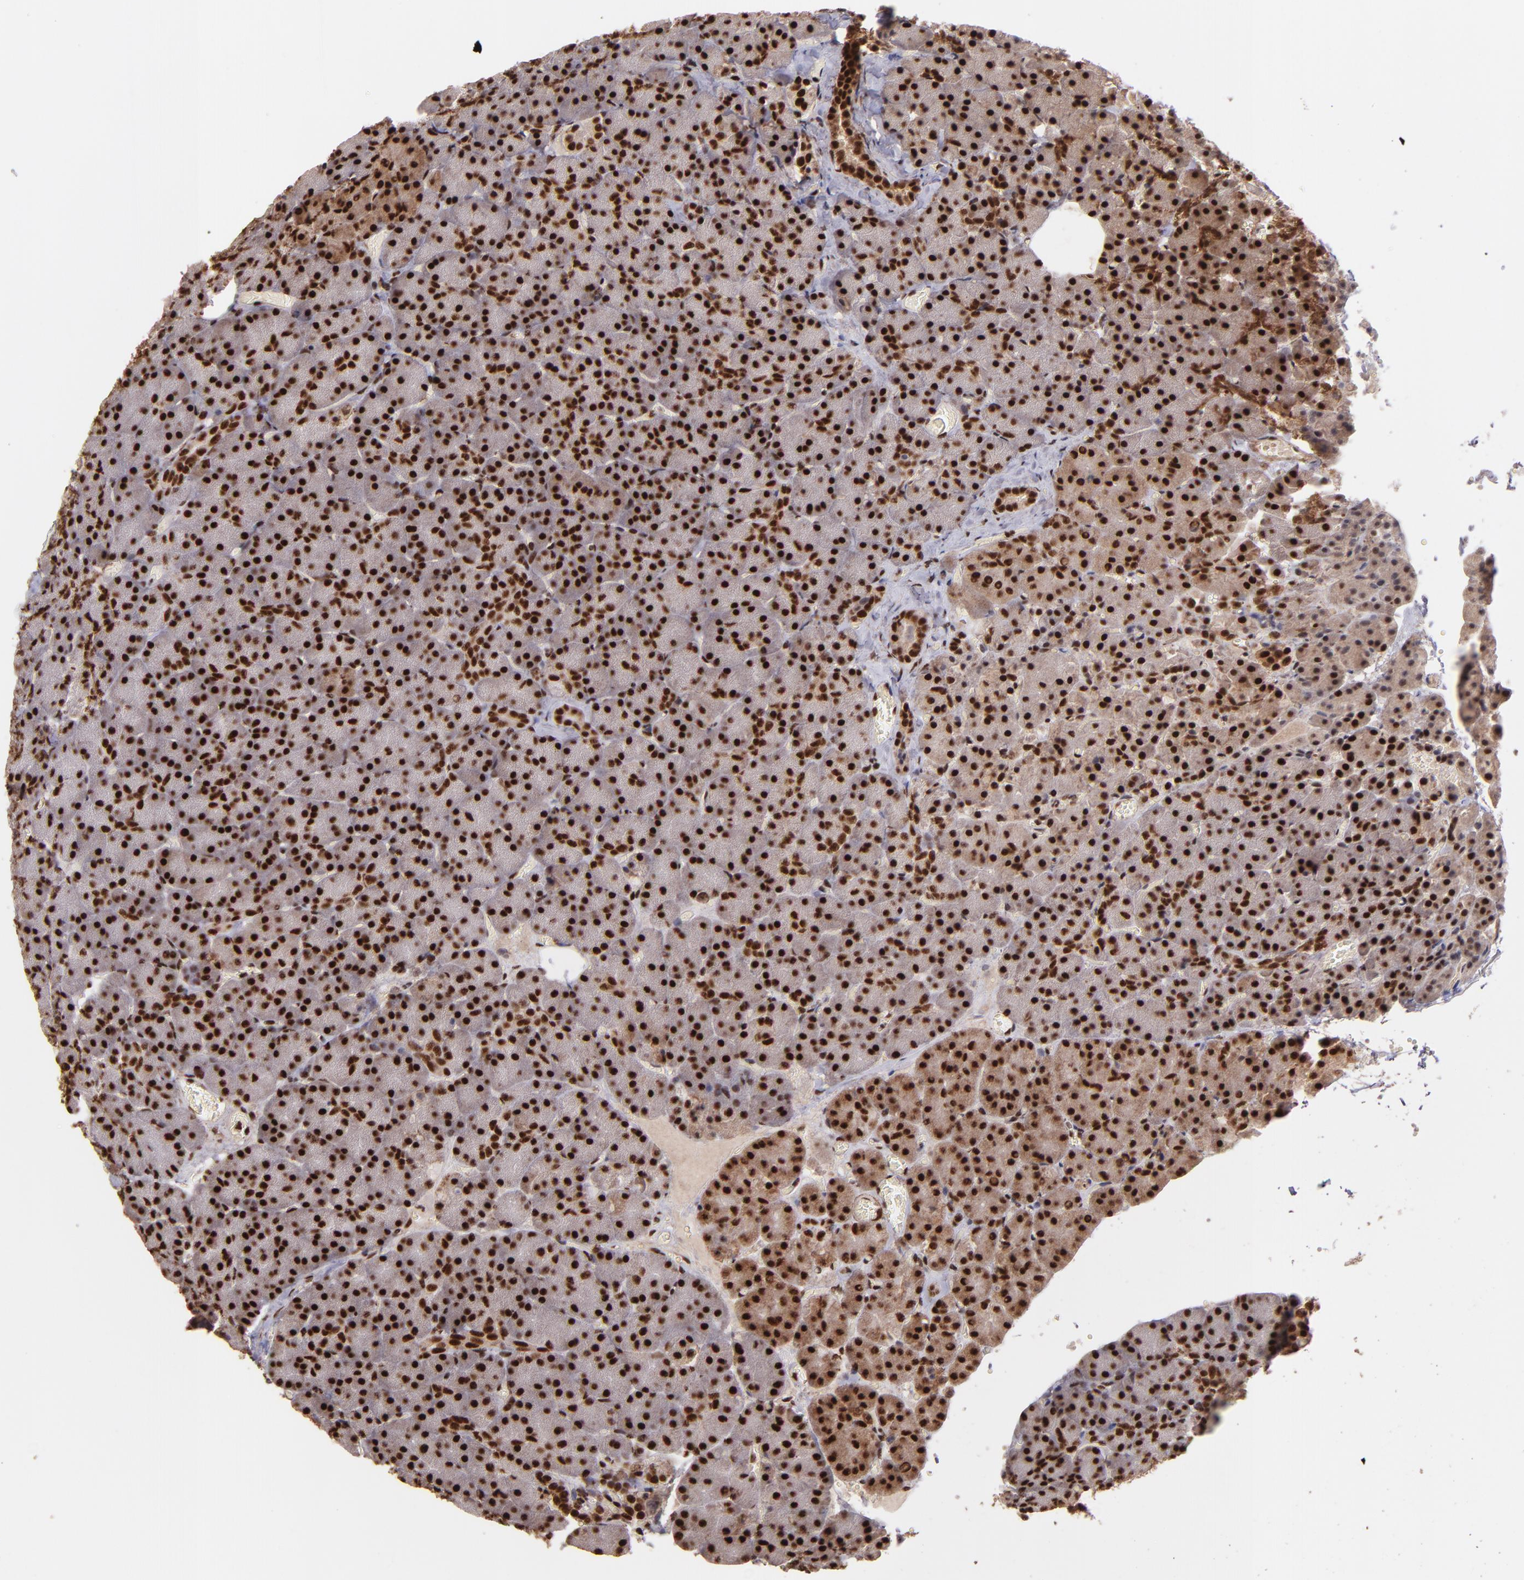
{"staining": {"intensity": "strong", "quantity": ">75%", "location": "cytoplasmic/membranous,nuclear"}, "tissue": "carcinoid", "cell_type": "Tumor cells", "image_type": "cancer", "snomed": [{"axis": "morphology", "description": "Normal tissue, NOS"}, {"axis": "morphology", "description": "Carcinoid, malignant, NOS"}, {"axis": "topography", "description": "Pancreas"}], "caption": "About >75% of tumor cells in carcinoid show strong cytoplasmic/membranous and nuclear protein positivity as visualized by brown immunohistochemical staining.", "gene": "PQBP1", "patient": {"sex": "female", "age": 35}}